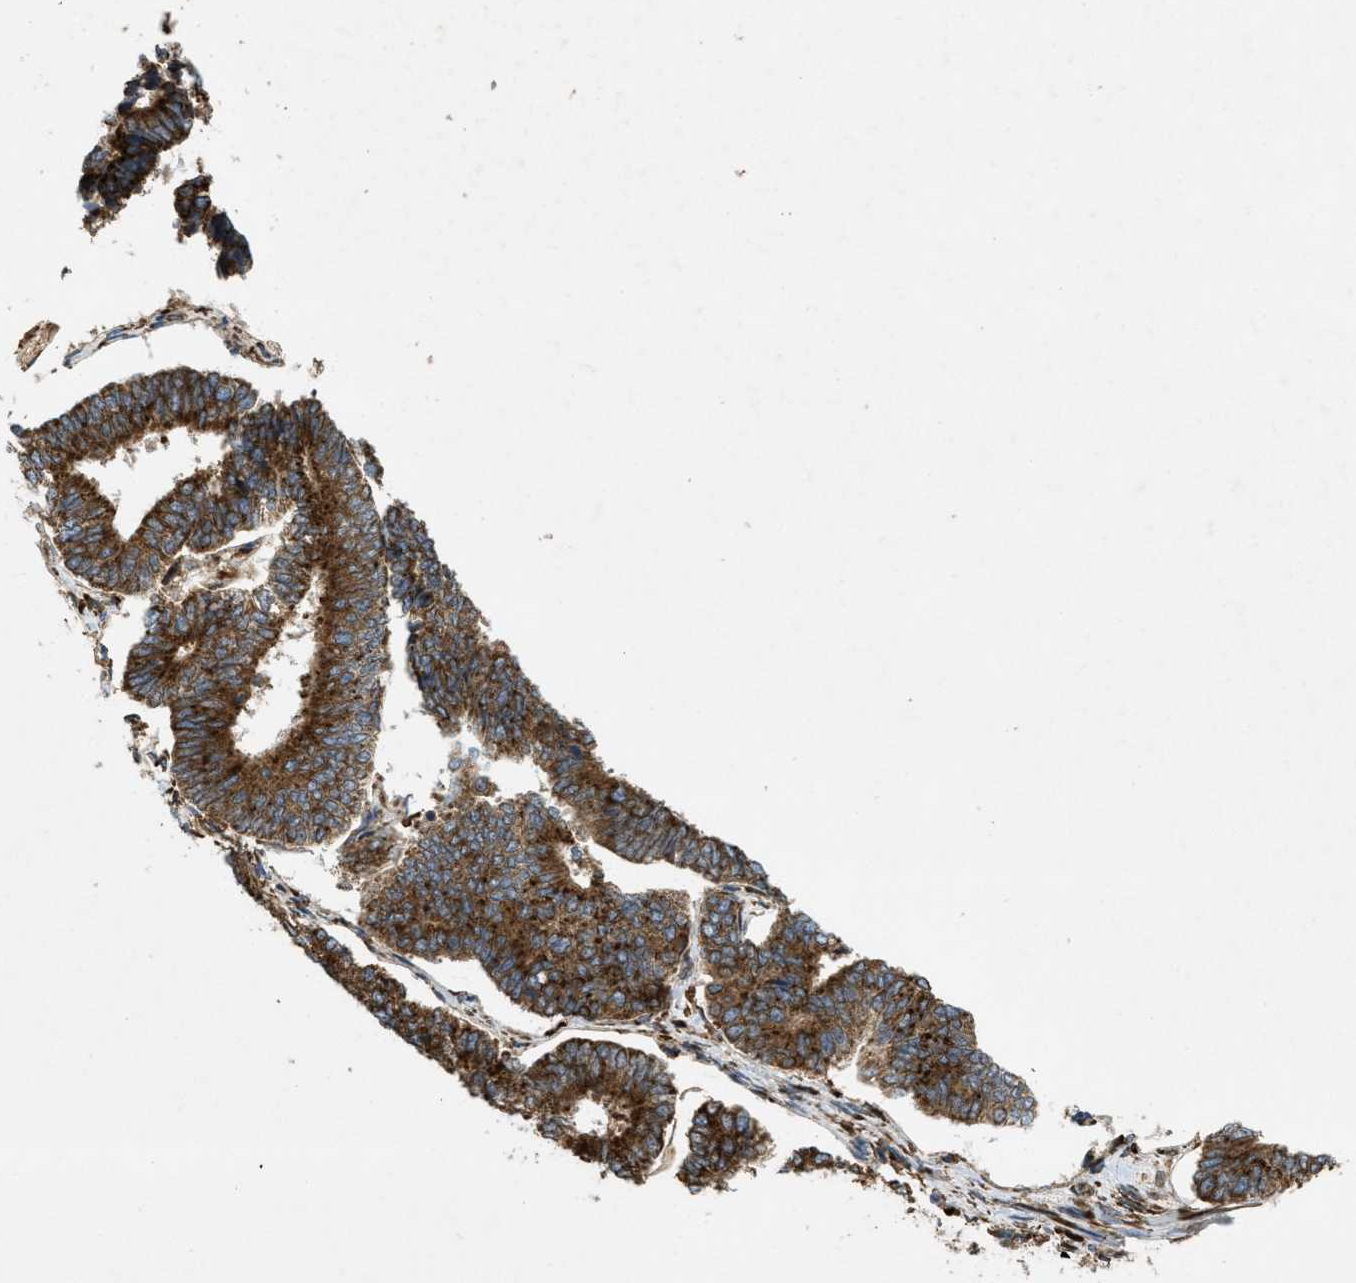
{"staining": {"intensity": "strong", "quantity": ">75%", "location": "cytoplasmic/membranous"}, "tissue": "endometrial cancer", "cell_type": "Tumor cells", "image_type": "cancer", "snomed": [{"axis": "morphology", "description": "Adenocarcinoma, NOS"}, {"axis": "topography", "description": "Endometrium"}], "caption": "A photomicrograph of human endometrial cancer stained for a protein demonstrates strong cytoplasmic/membranous brown staining in tumor cells. Using DAB (3,3'-diaminobenzidine) (brown) and hematoxylin (blue) stains, captured at high magnification using brightfield microscopy.", "gene": "PCDH18", "patient": {"sex": "female", "age": 70}}